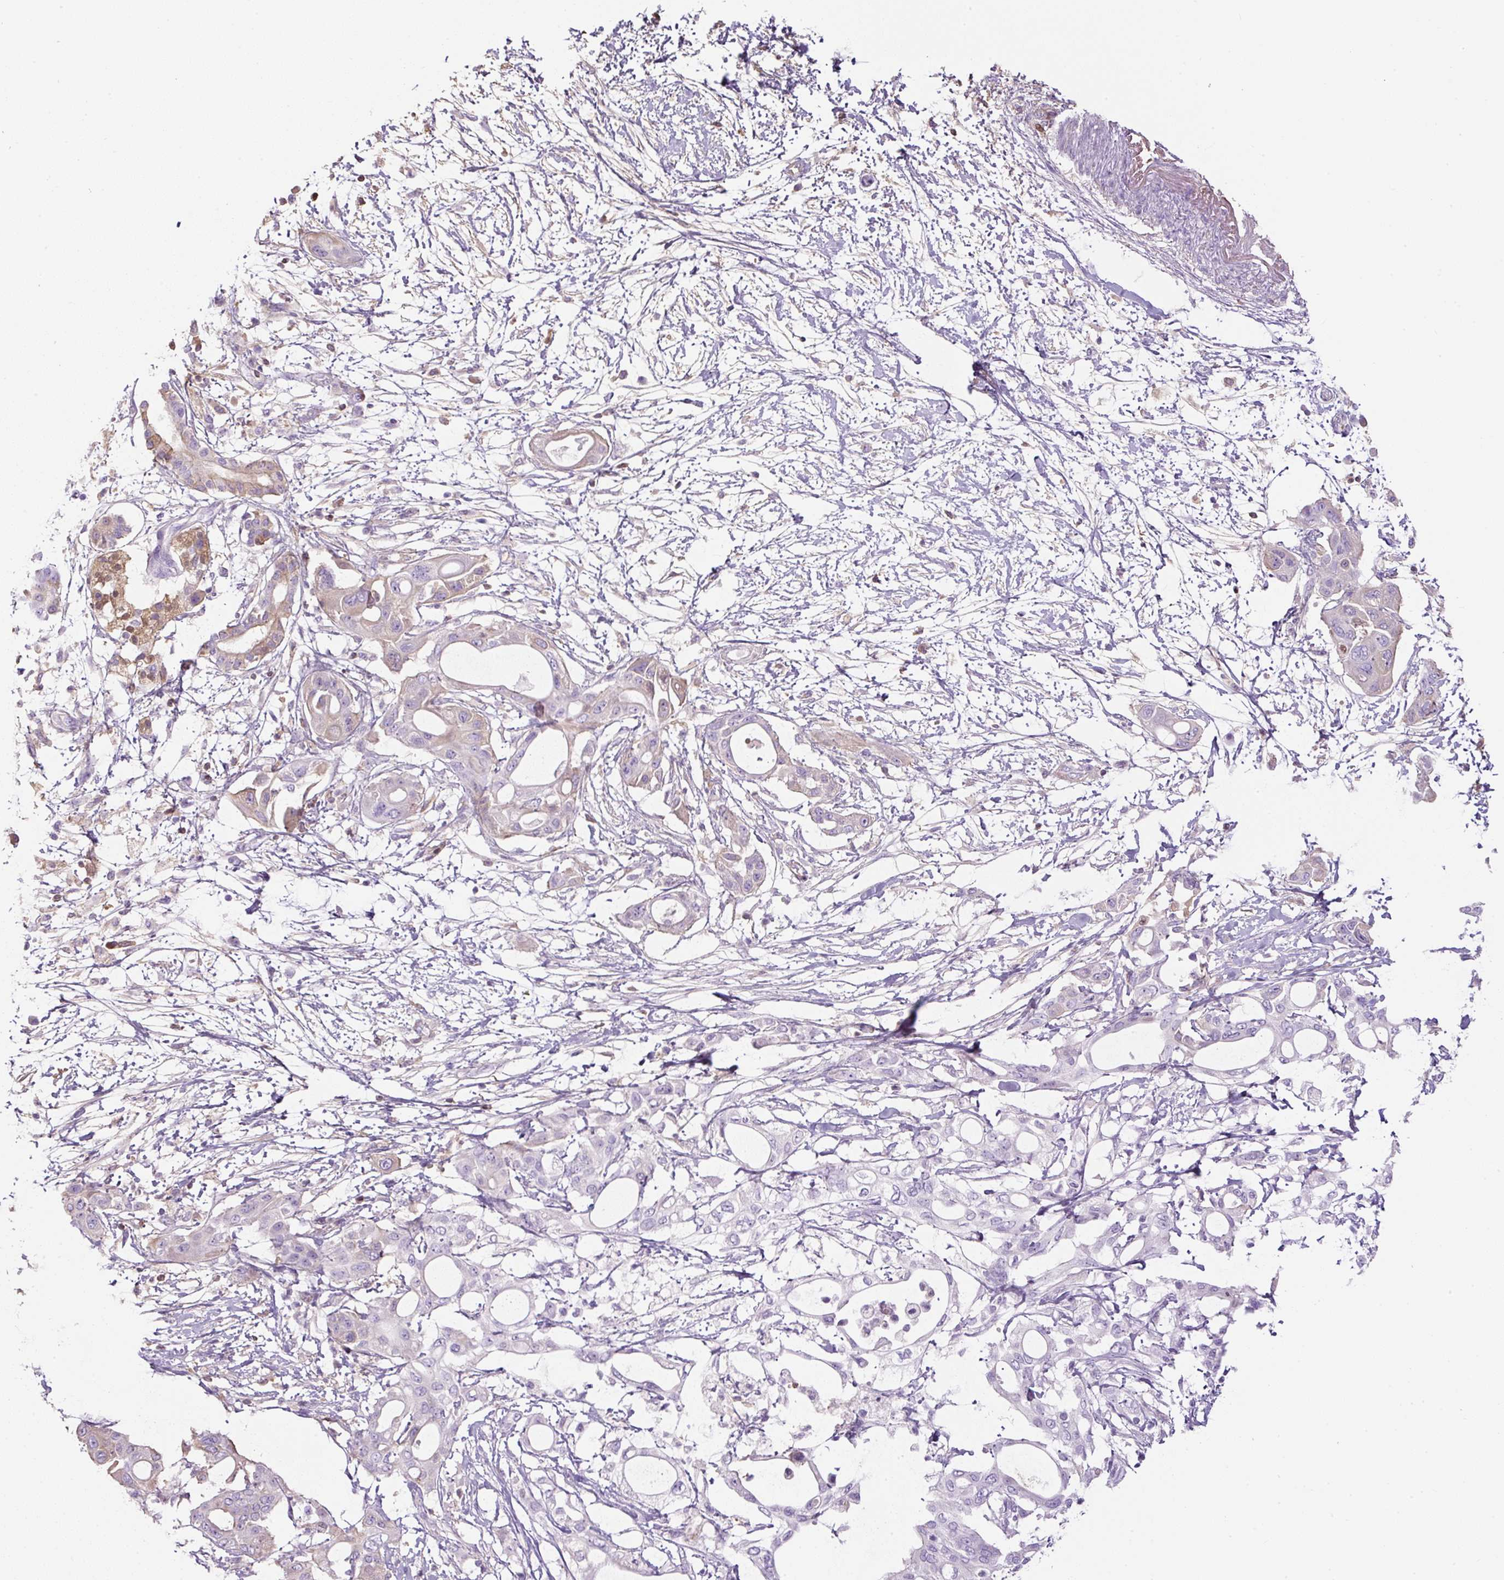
{"staining": {"intensity": "weak", "quantity": "<25%", "location": "cytoplasmic/membranous"}, "tissue": "pancreatic cancer", "cell_type": "Tumor cells", "image_type": "cancer", "snomed": [{"axis": "morphology", "description": "Adenocarcinoma, NOS"}, {"axis": "topography", "description": "Pancreas"}], "caption": "The IHC micrograph has no significant expression in tumor cells of adenocarcinoma (pancreatic) tissue.", "gene": "APOA1", "patient": {"sex": "male", "age": 68}}